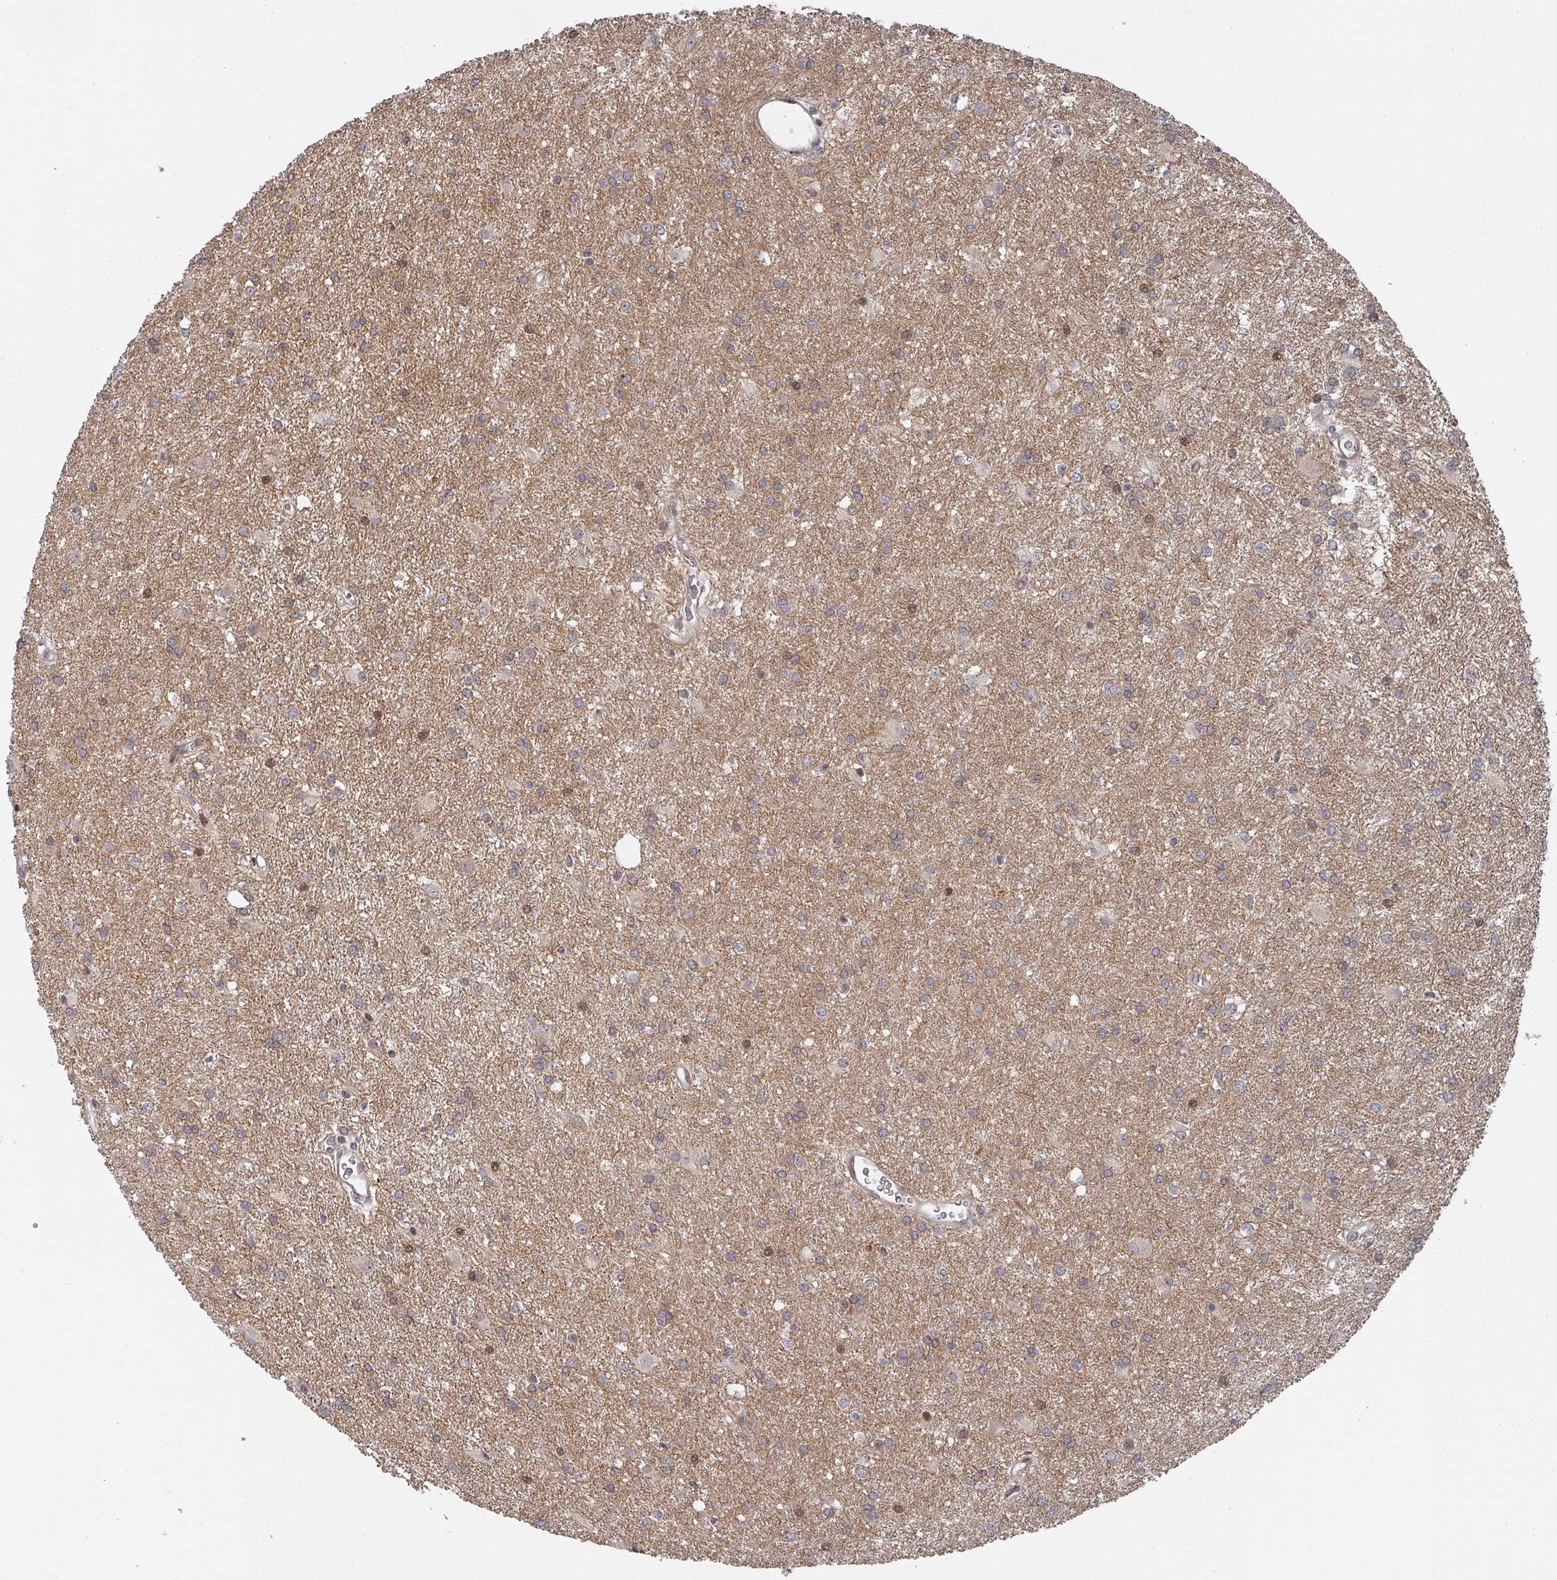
{"staining": {"intensity": "weak", "quantity": "25%-75%", "location": "cytoplasmic/membranous"}, "tissue": "glioma", "cell_type": "Tumor cells", "image_type": "cancer", "snomed": [{"axis": "morphology", "description": "Glioma, malignant, High grade"}, {"axis": "topography", "description": "Brain"}], "caption": "Immunohistochemical staining of human glioma reveals weak cytoplasmic/membranous protein expression in approximately 25%-75% of tumor cells.", "gene": "KIF1C", "patient": {"sex": "female", "age": 50}}